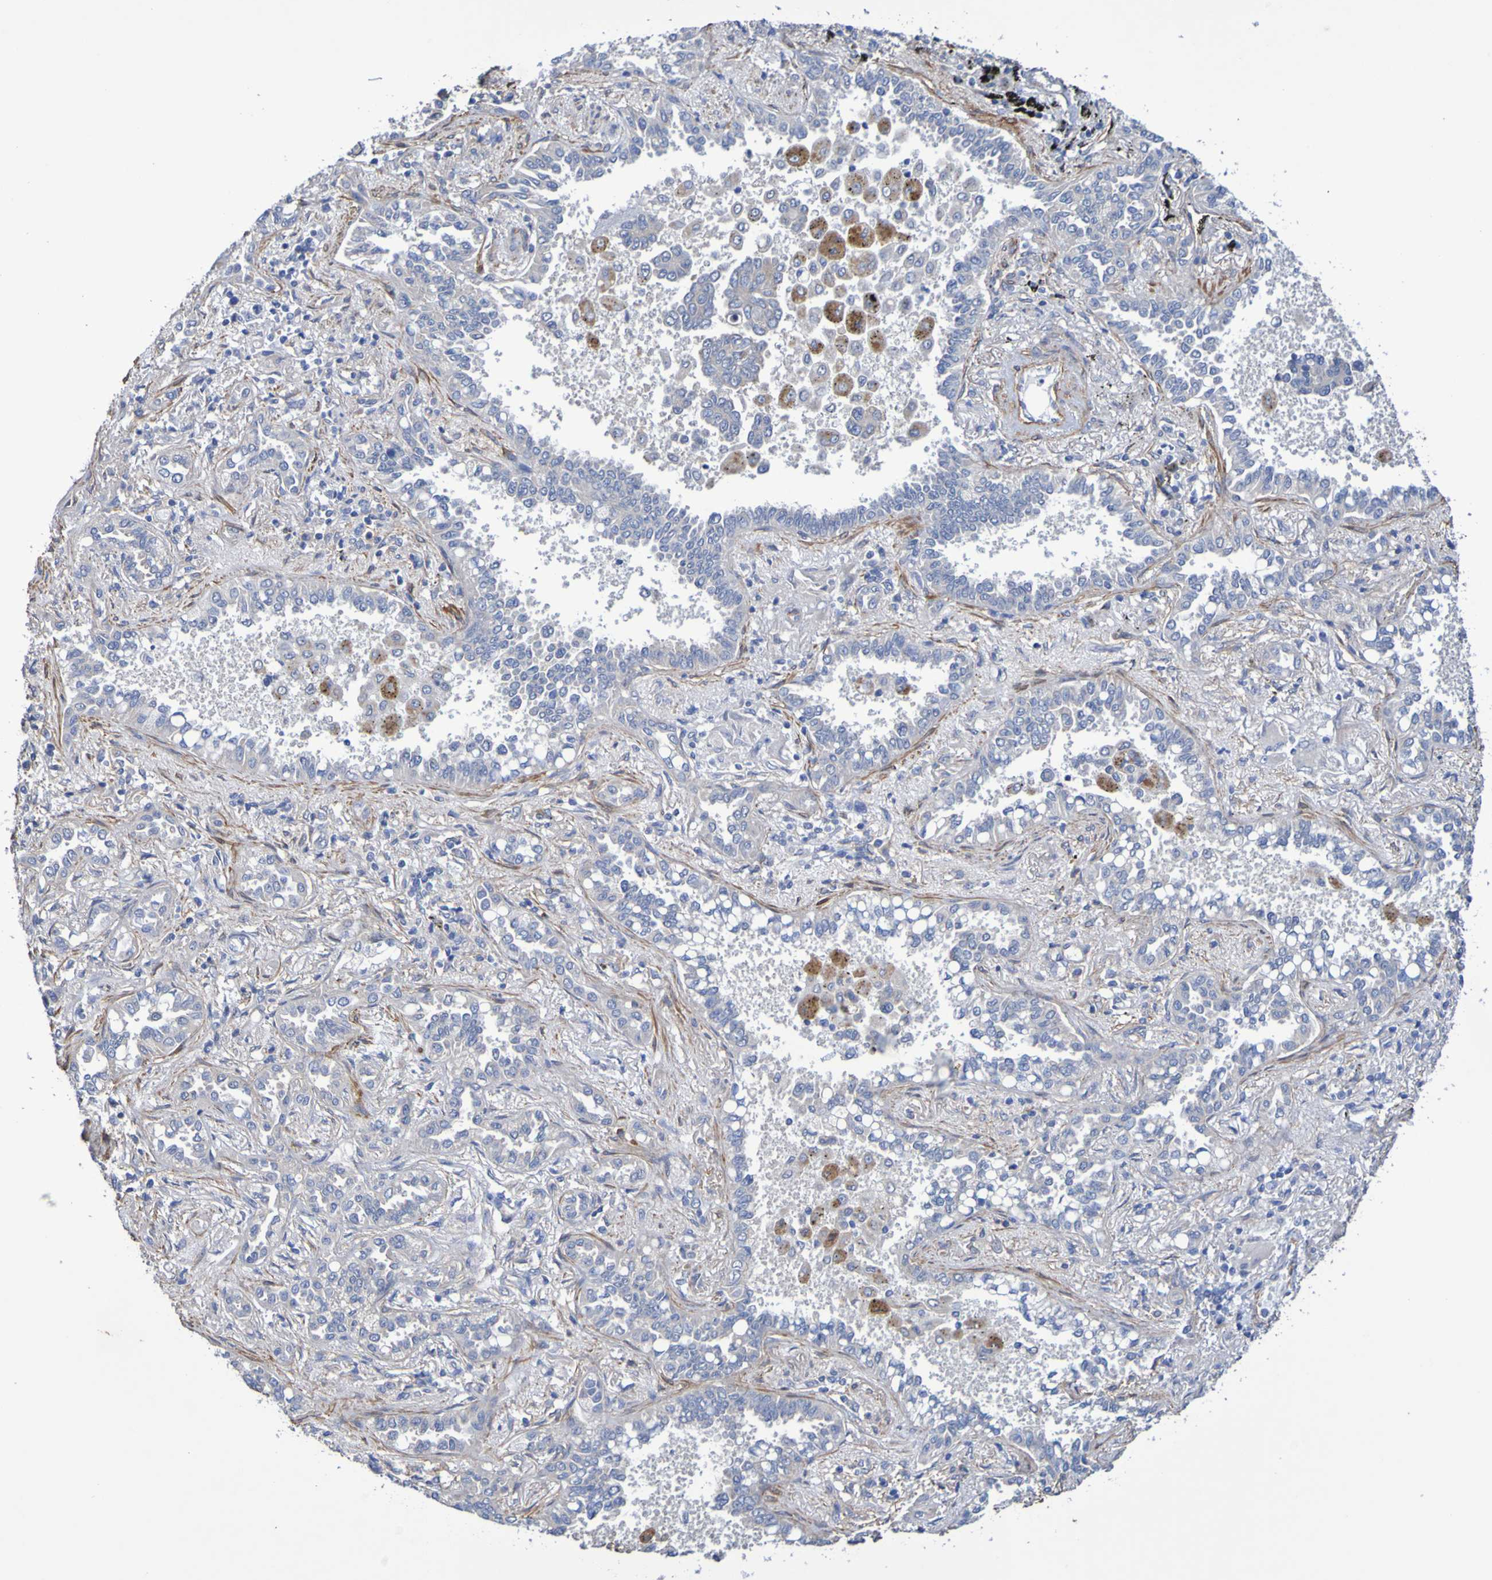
{"staining": {"intensity": "negative", "quantity": "none", "location": "none"}, "tissue": "lung cancer", "cell_type": "Tumor cells", "image_type": "cancer", "snomed": [{"axis": "morphology", "description": "Normal tissue, NOS"}, {"axis": "morphology", "description": "Adenocarcinoma, NOS"}, {"axis": "topography", "description": "Lung"}], "caption": "The IHC image has no significant positivity in tumor cells of lung adenocarcinoma tissue.", "gene": "SRPRB", "patient": {"sex": "male", "age": 59}}